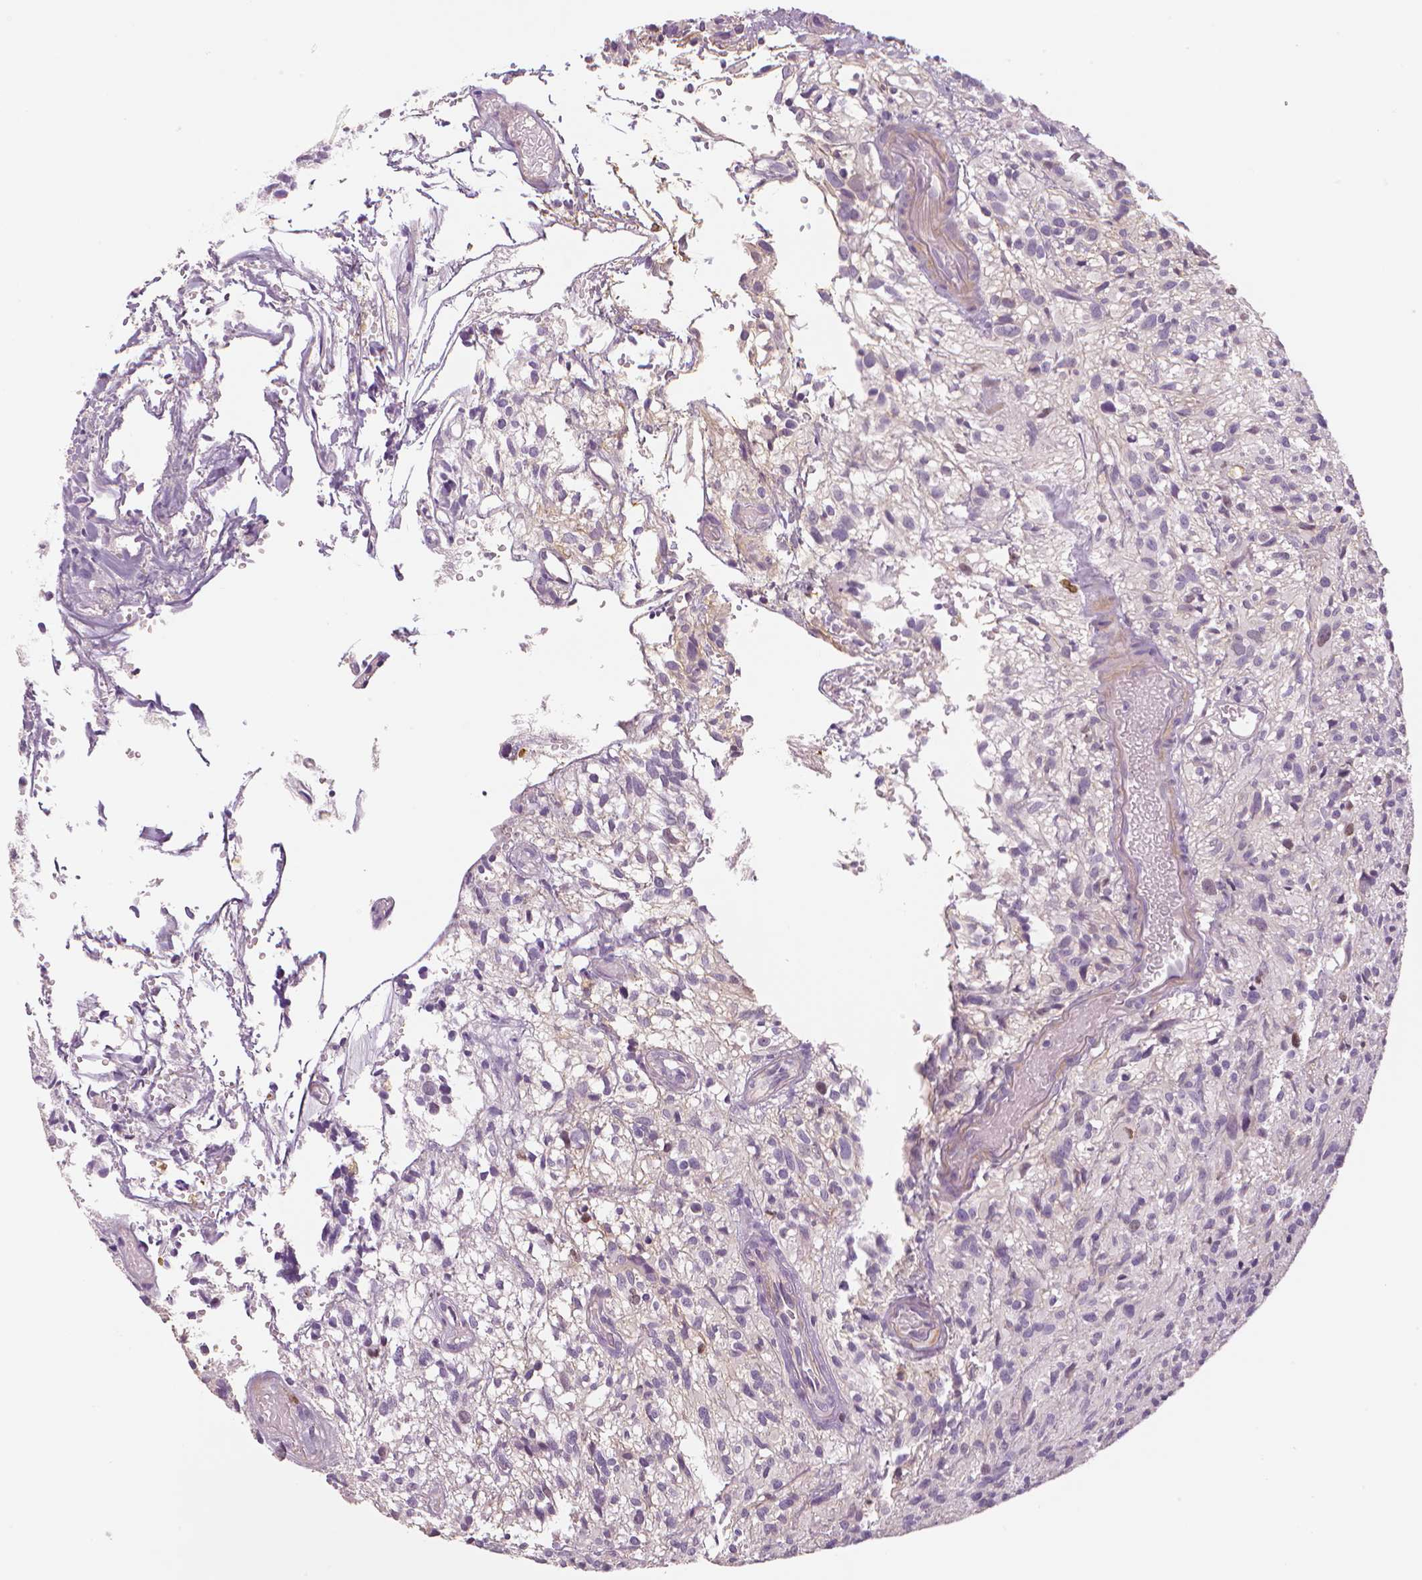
{"staining": {"intensity": "negative", "quantity": "none", "location": "none"}, "tissue": "glioma", "cell_type": "Tumor cells", "image_type": "cancer", "snomed": [{"axis": "morphology", "description": "Glioma, malignant, High grade"}, {"axis": "topography", "description": "Brain"}], "caption": "High power microscopy micrograph of an immunohistochemistry (IHC) image of malignant glioma (high-grade), revealing no significant positivity in tumor cells. (DAB (3,3'-diaminobenzidine) immunohistochemistry (IHC) with hematoxylin counter stain).", "gene": "MKI67", "patient": {"sex": "male", "age": 75}}